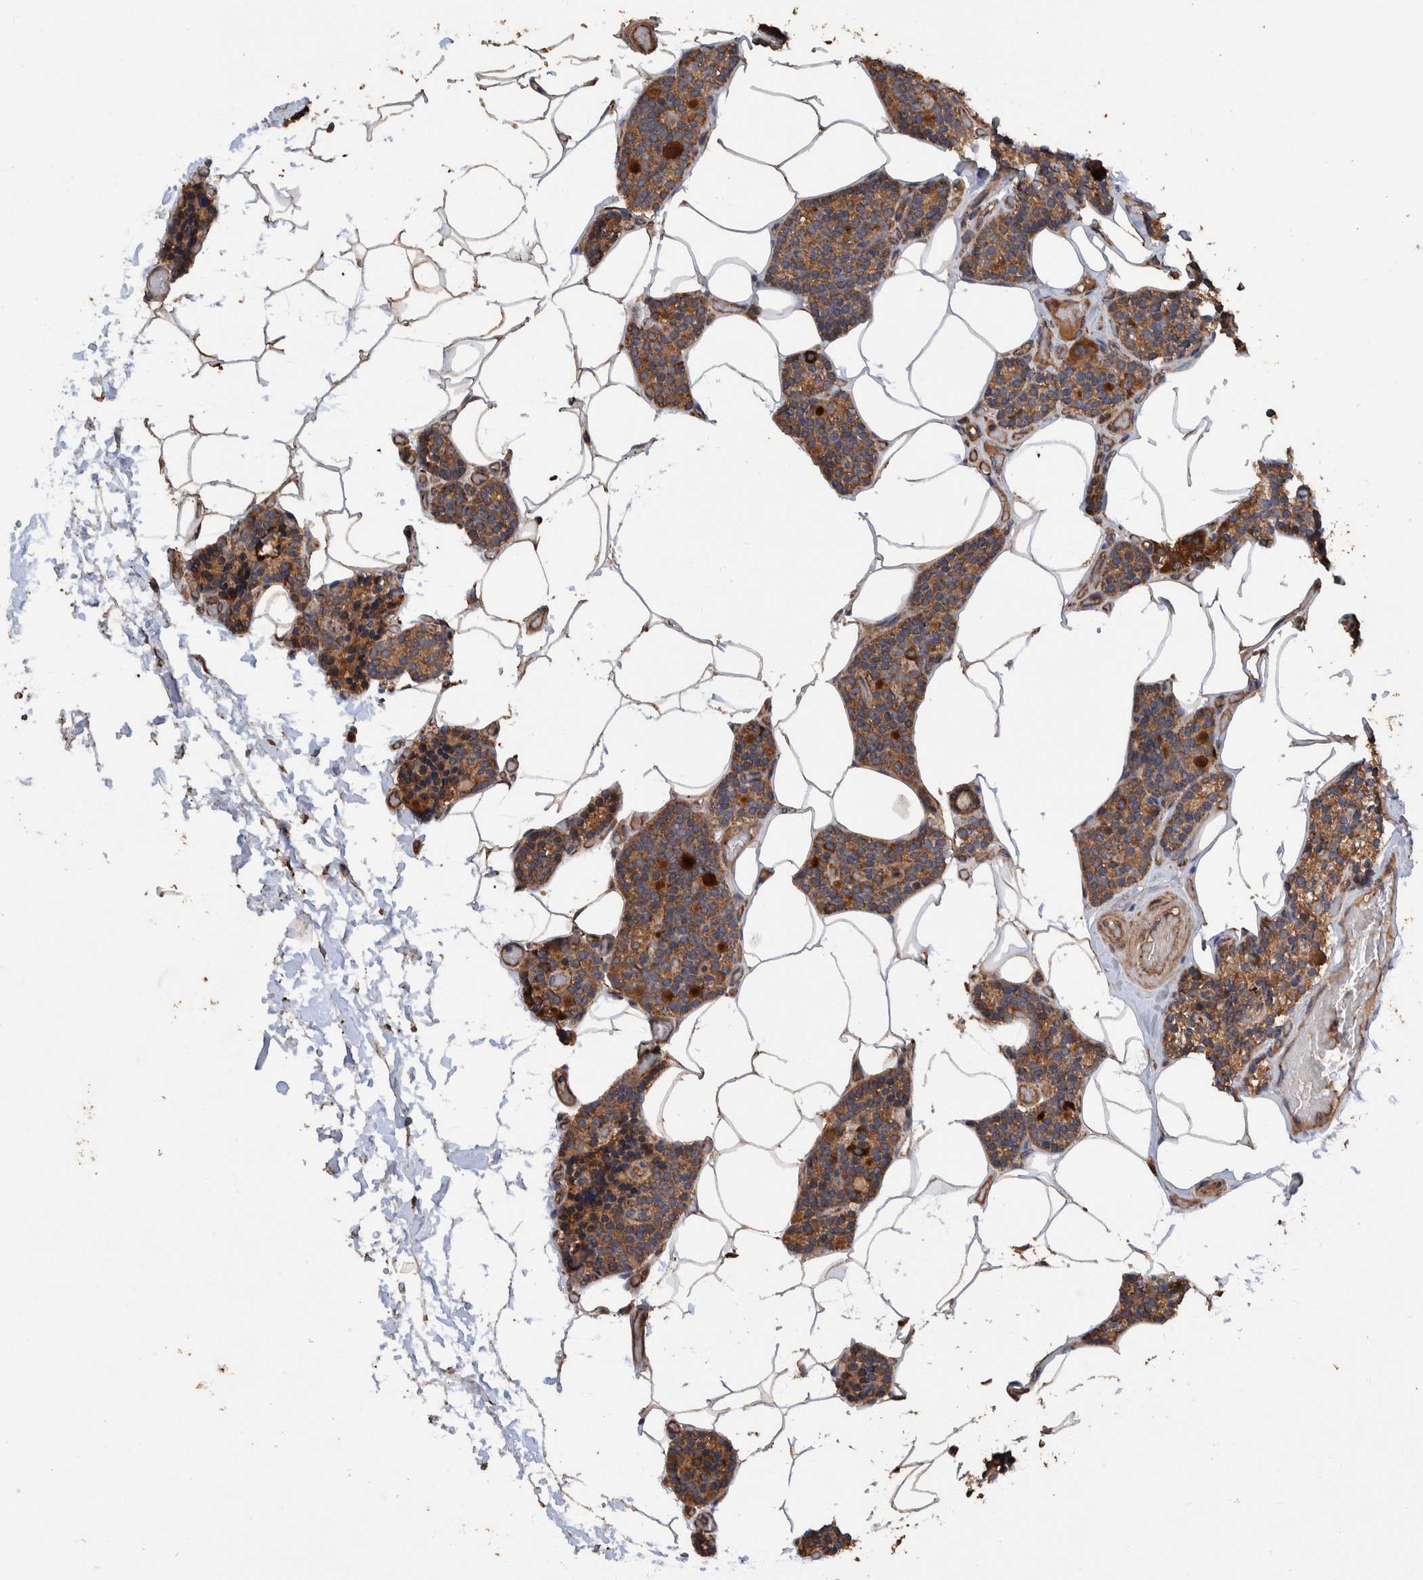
{"staining": {"intensity": "moderate", "quantity": ">75%", "location": "cytoplasmic/membranous"}, "tissue": "parathyroid gland", "cell_type": "Glandular cells", "image_type": "normal", "snomed": [{"axis": "morphology", "description": "Normal tissue, NOS"}, {"axis": "topography", "description": "Parathyroid gland"}], "caption": "Parathyroid gland stained with IHC shows moderate cytoplasmic/membranous expression in approximately >75% of glandular cells. (DAB IHC with brightfield microscopy, high magnification).", "gene": "ENSG00000251537", "patient": {"sex": "male", "age": 52}}